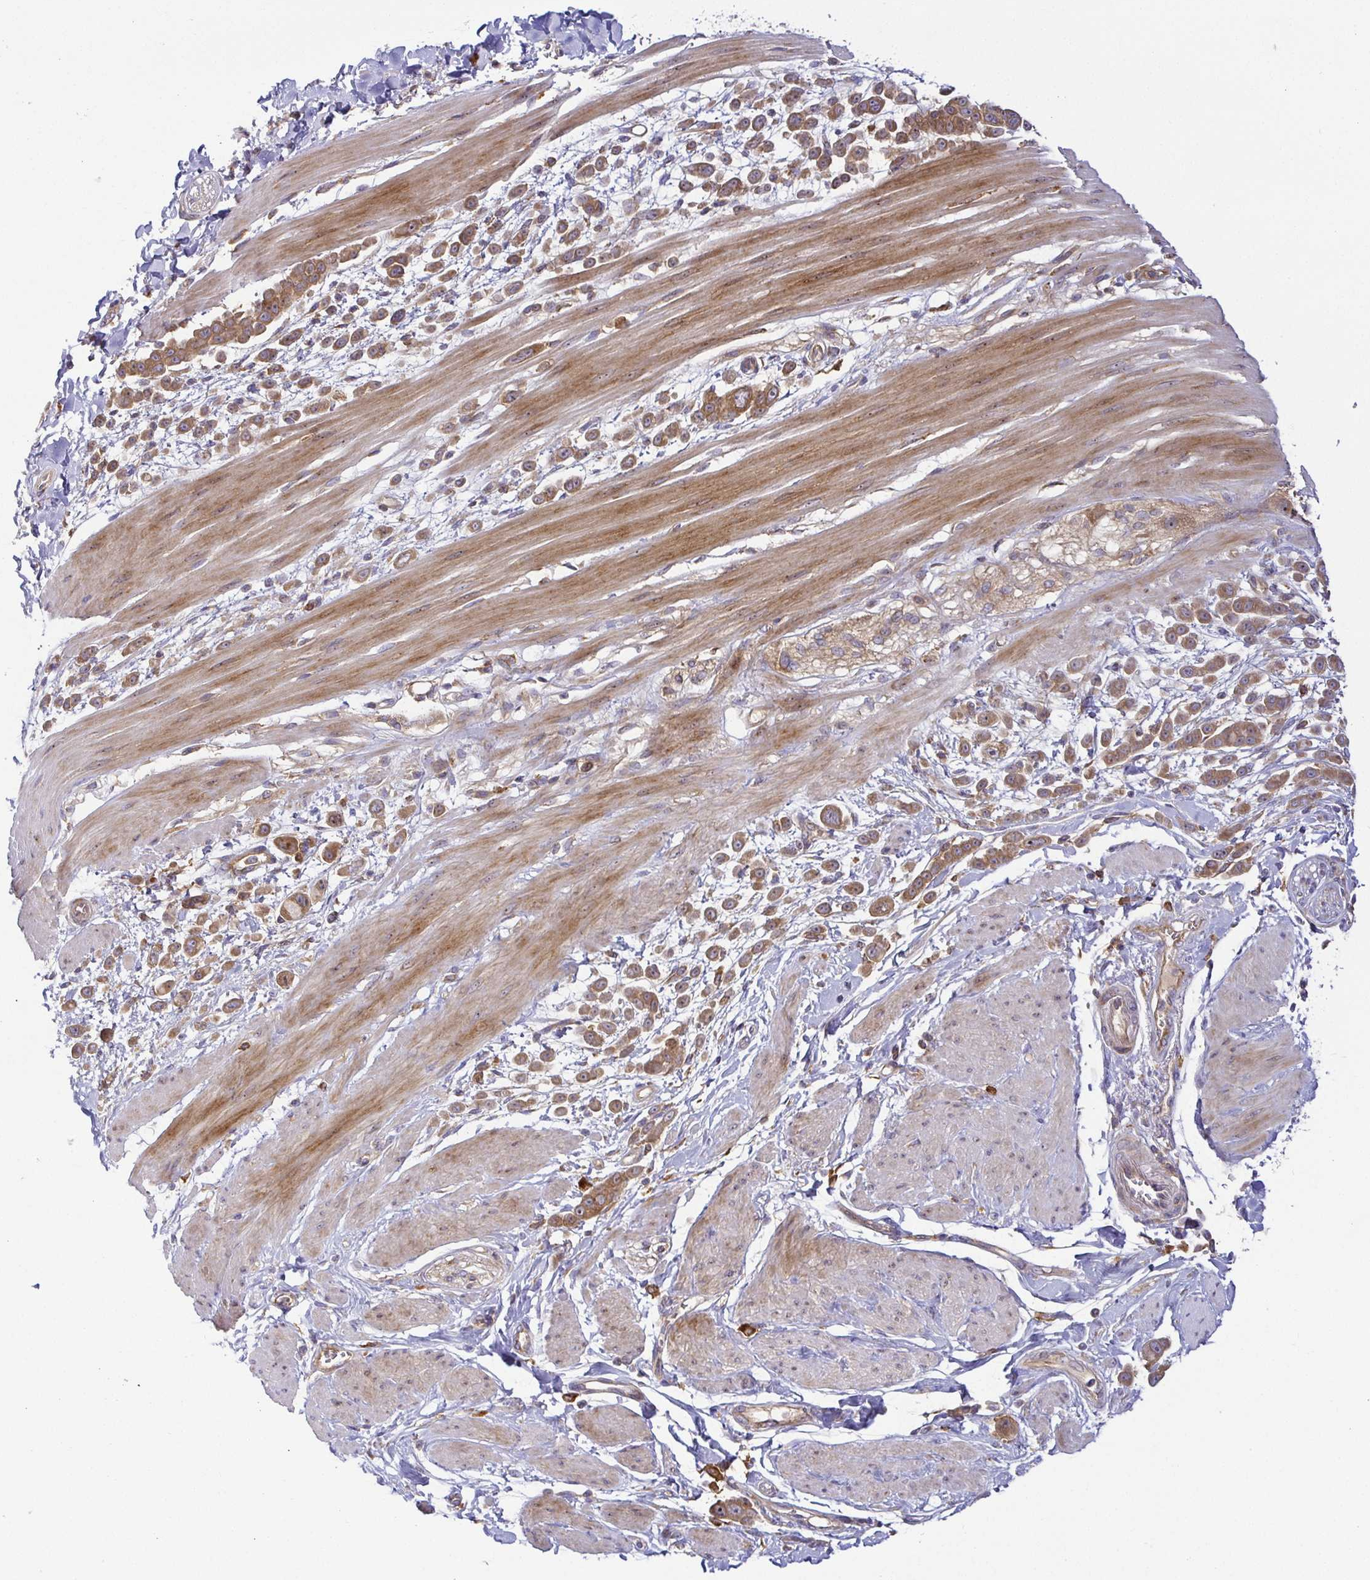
{"staining": {"intensity": "moderate", "quantity": ">75%", "location": "cytoplasmic/membranous"}, "tissue": "pancreatic cancer", "cell_type": "Tumor cells", "image_type": "cancer", "snomed": [{"axis": "morphology", "description": "Normal tissue, NOS"}, {"axis": "morphology", "description": "Adenocarcinoma, NOS"}, {"axis": "topography", "description": "Pancreas"}], "caption": "Tumor cells display moderate cytoplasmic/membranous positivity in approximately >75% of cells in adenocarcinoma (pancreatic).", "gene": "SNX8", "patient": {"sex": "female", "age": 64}}